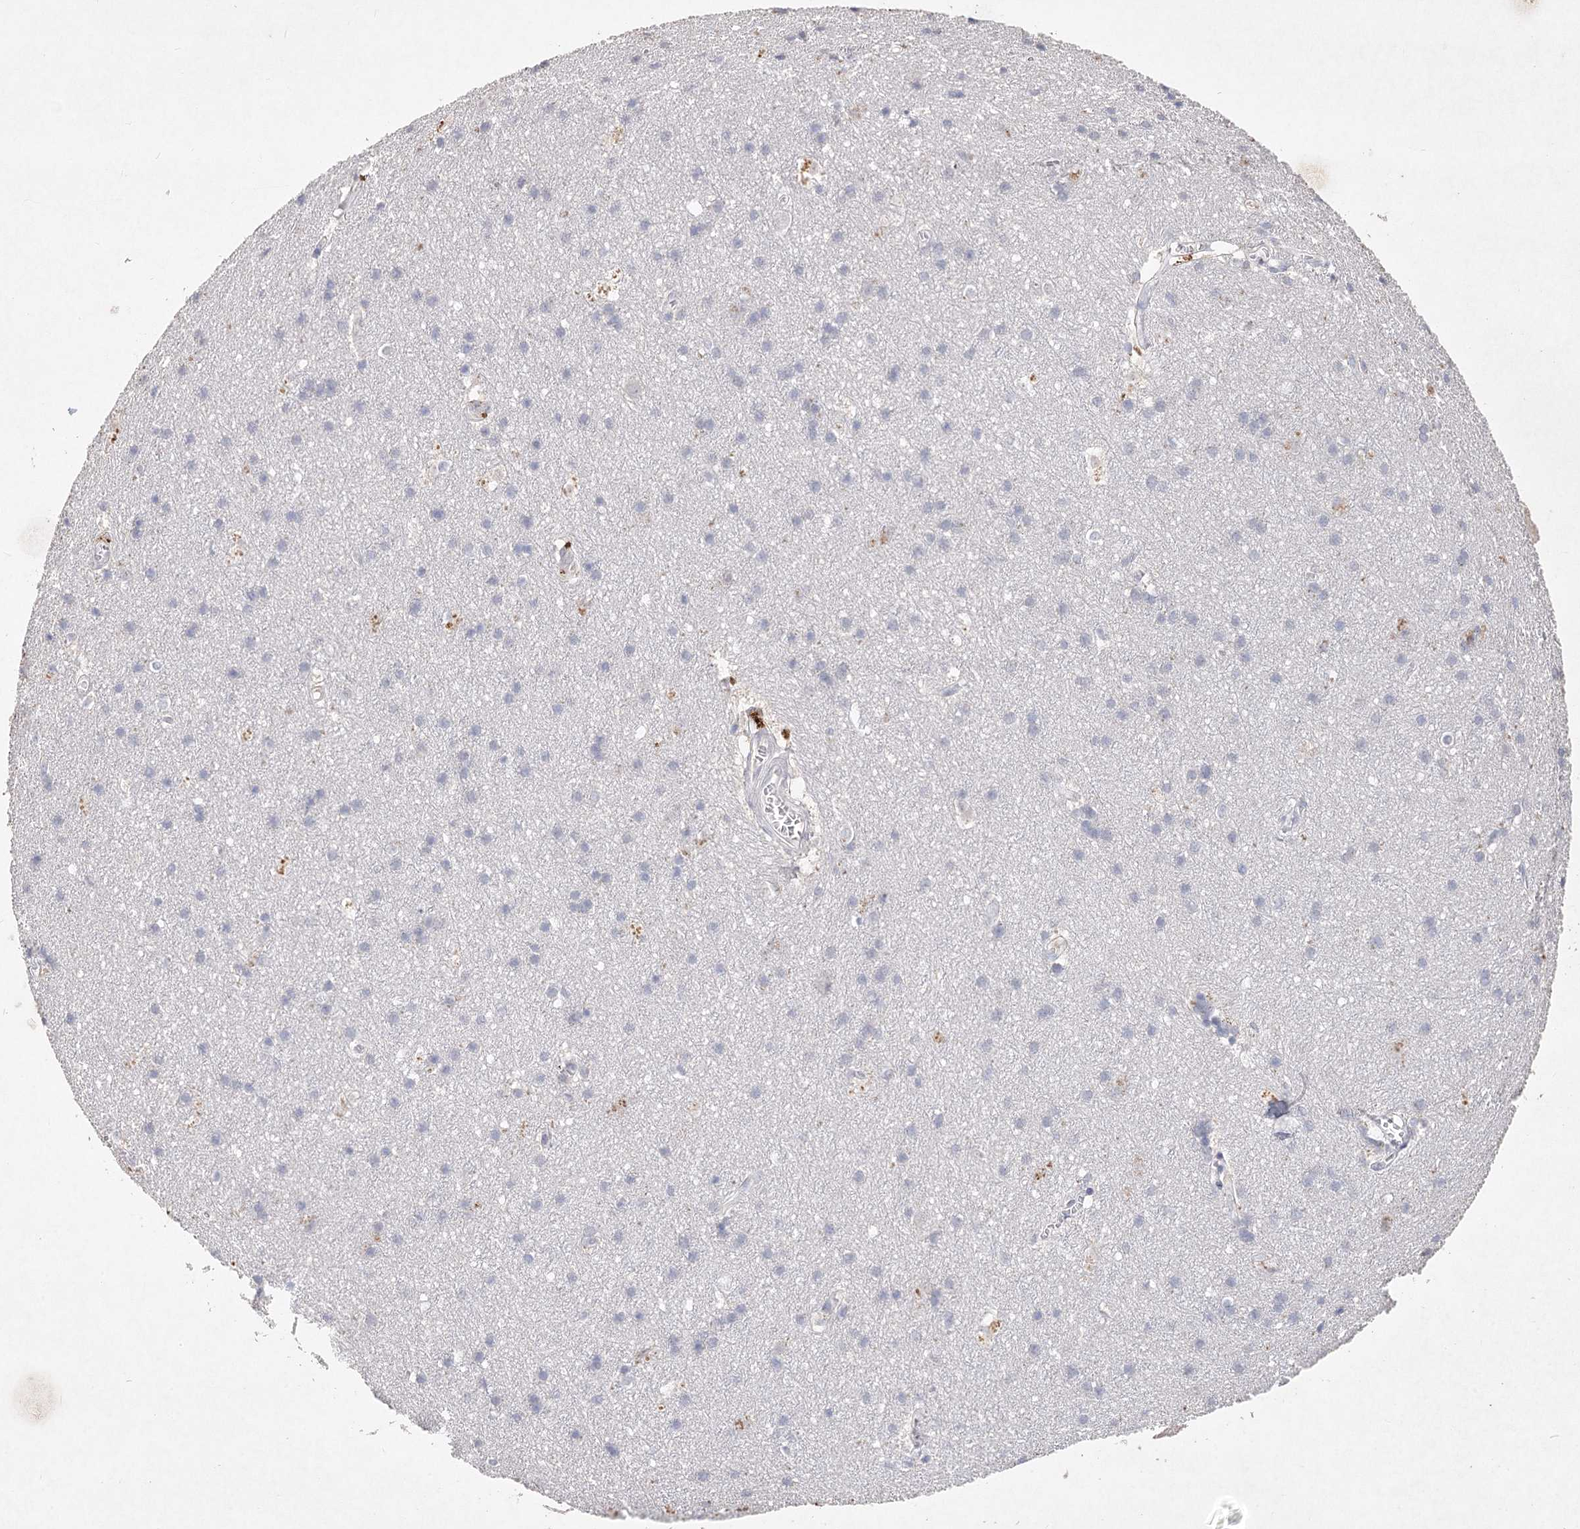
{"staining": {"intensity": "negative", "quantity": "none", "location": "none"}, "tissue": "cerebral cortex", "cell_type": "Endothelial cells", "image_type": "normal", "snomed": [{"axis": "morphology", "description": "Normal tissue, NOS"}, {"axis": "topography", "description": "Cerebral cortex"}], "caption": "High magnification brightfield microscopy of unremarkable cerebral cortex stained with DAB (3,3'-diaminobenzidine) (brown) and counterstained with hematoxylin (blue): endothelial cells show no significant expression.", "gene": "ARSI", "patient": {"sex": "male", "age": 54}}